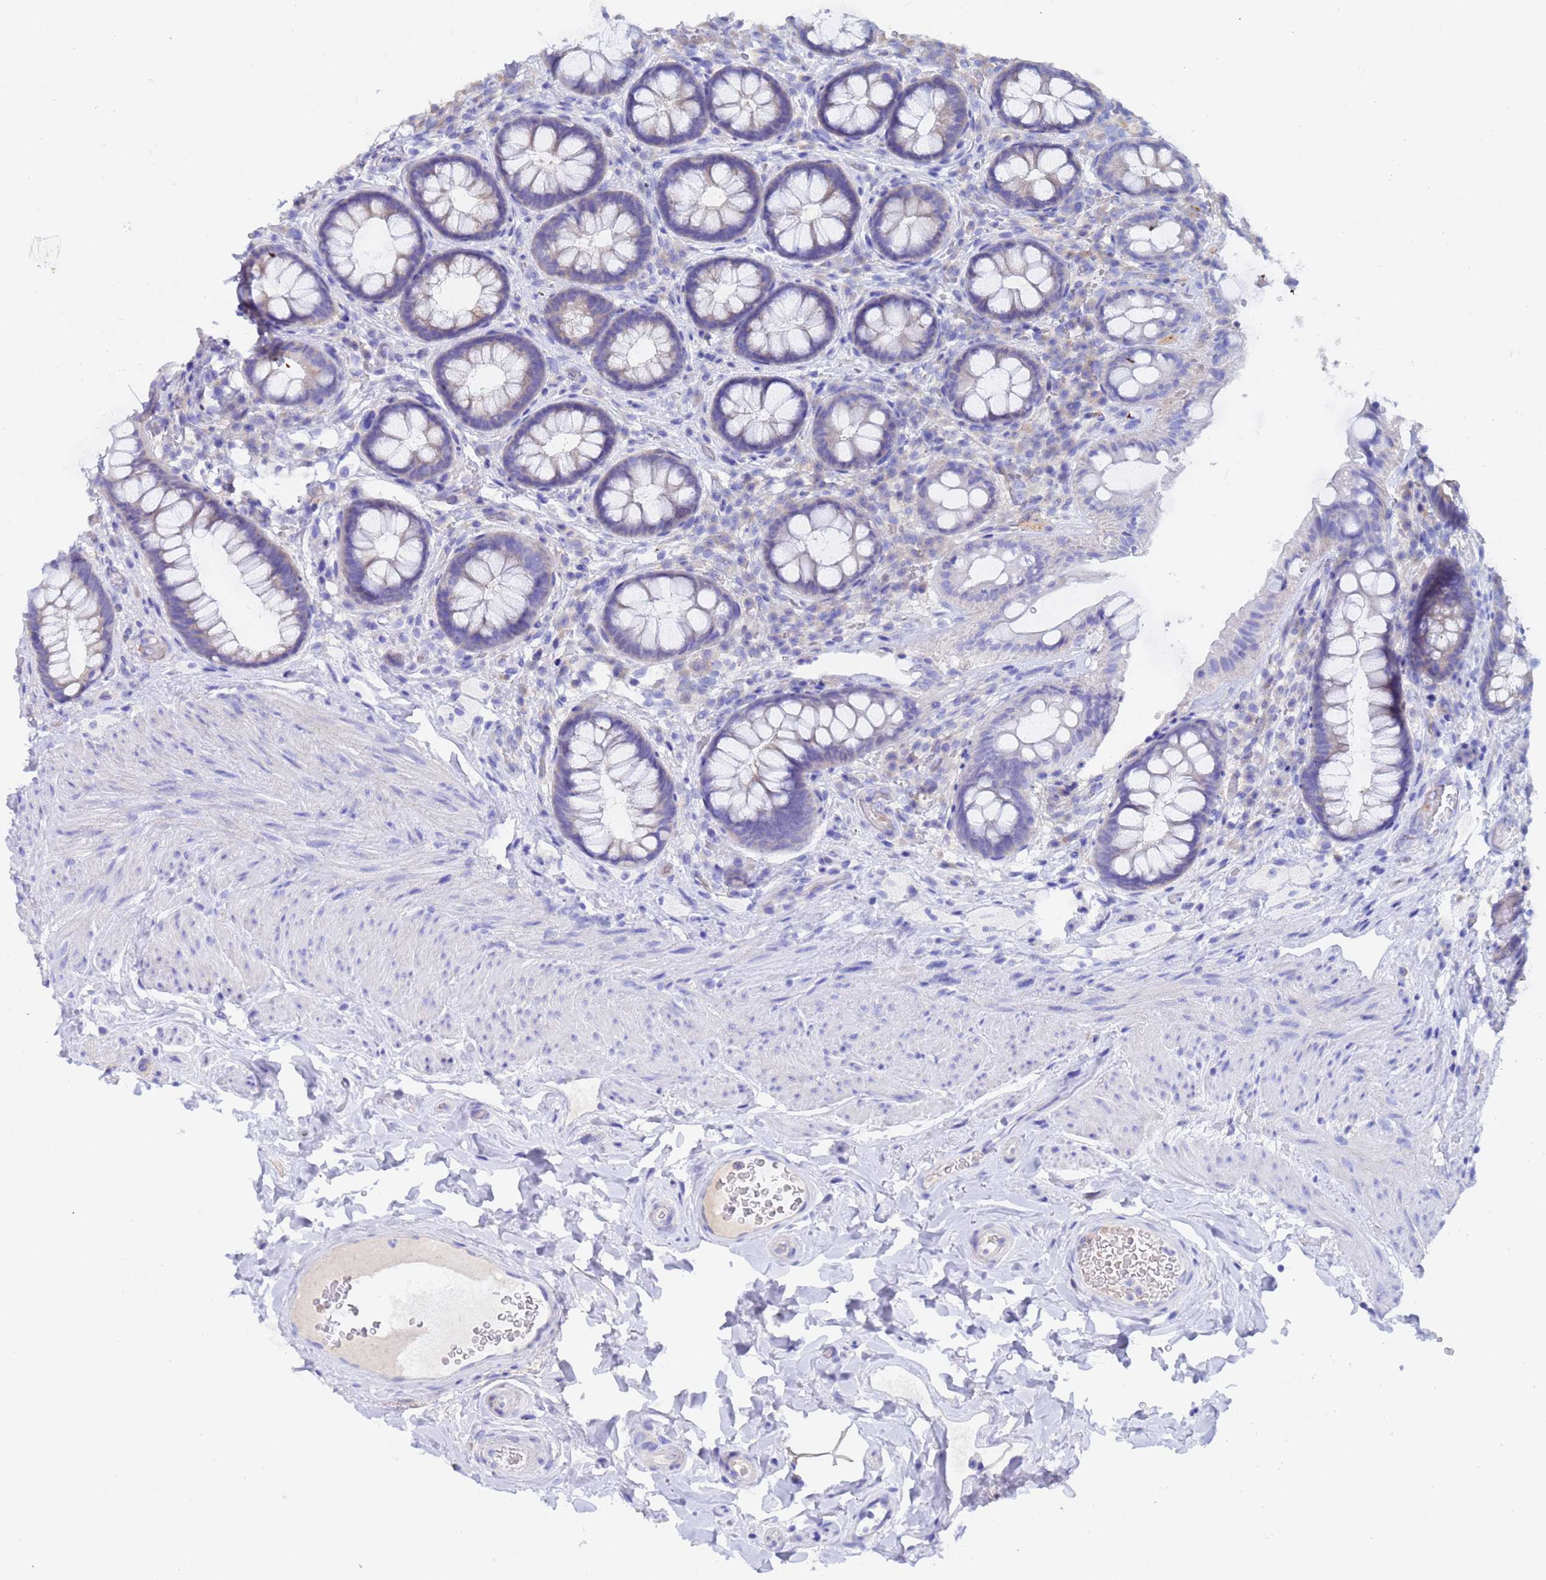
{"staining": {"intensity": "weak", "quantity": "<25%", "location": "cytoplasmic/membranous"}, "tissue": "rectum", "cell_type": "Glandular cells", "image_type": "normal", "snomed": [{"axis": "morphology", "description": "Normal tissue, NOS"}, {"axis": "topography", "description": "Rectum"}, {"axis": "topography", "description": "Peripheral nerve tissue"}], "caption": "This is a photomicrograph of IHC staining of normal rectum, which shows no positivity in glandular cells.", "gene": "UBE2O", "patient": {"sex": "female", "age": 69}}